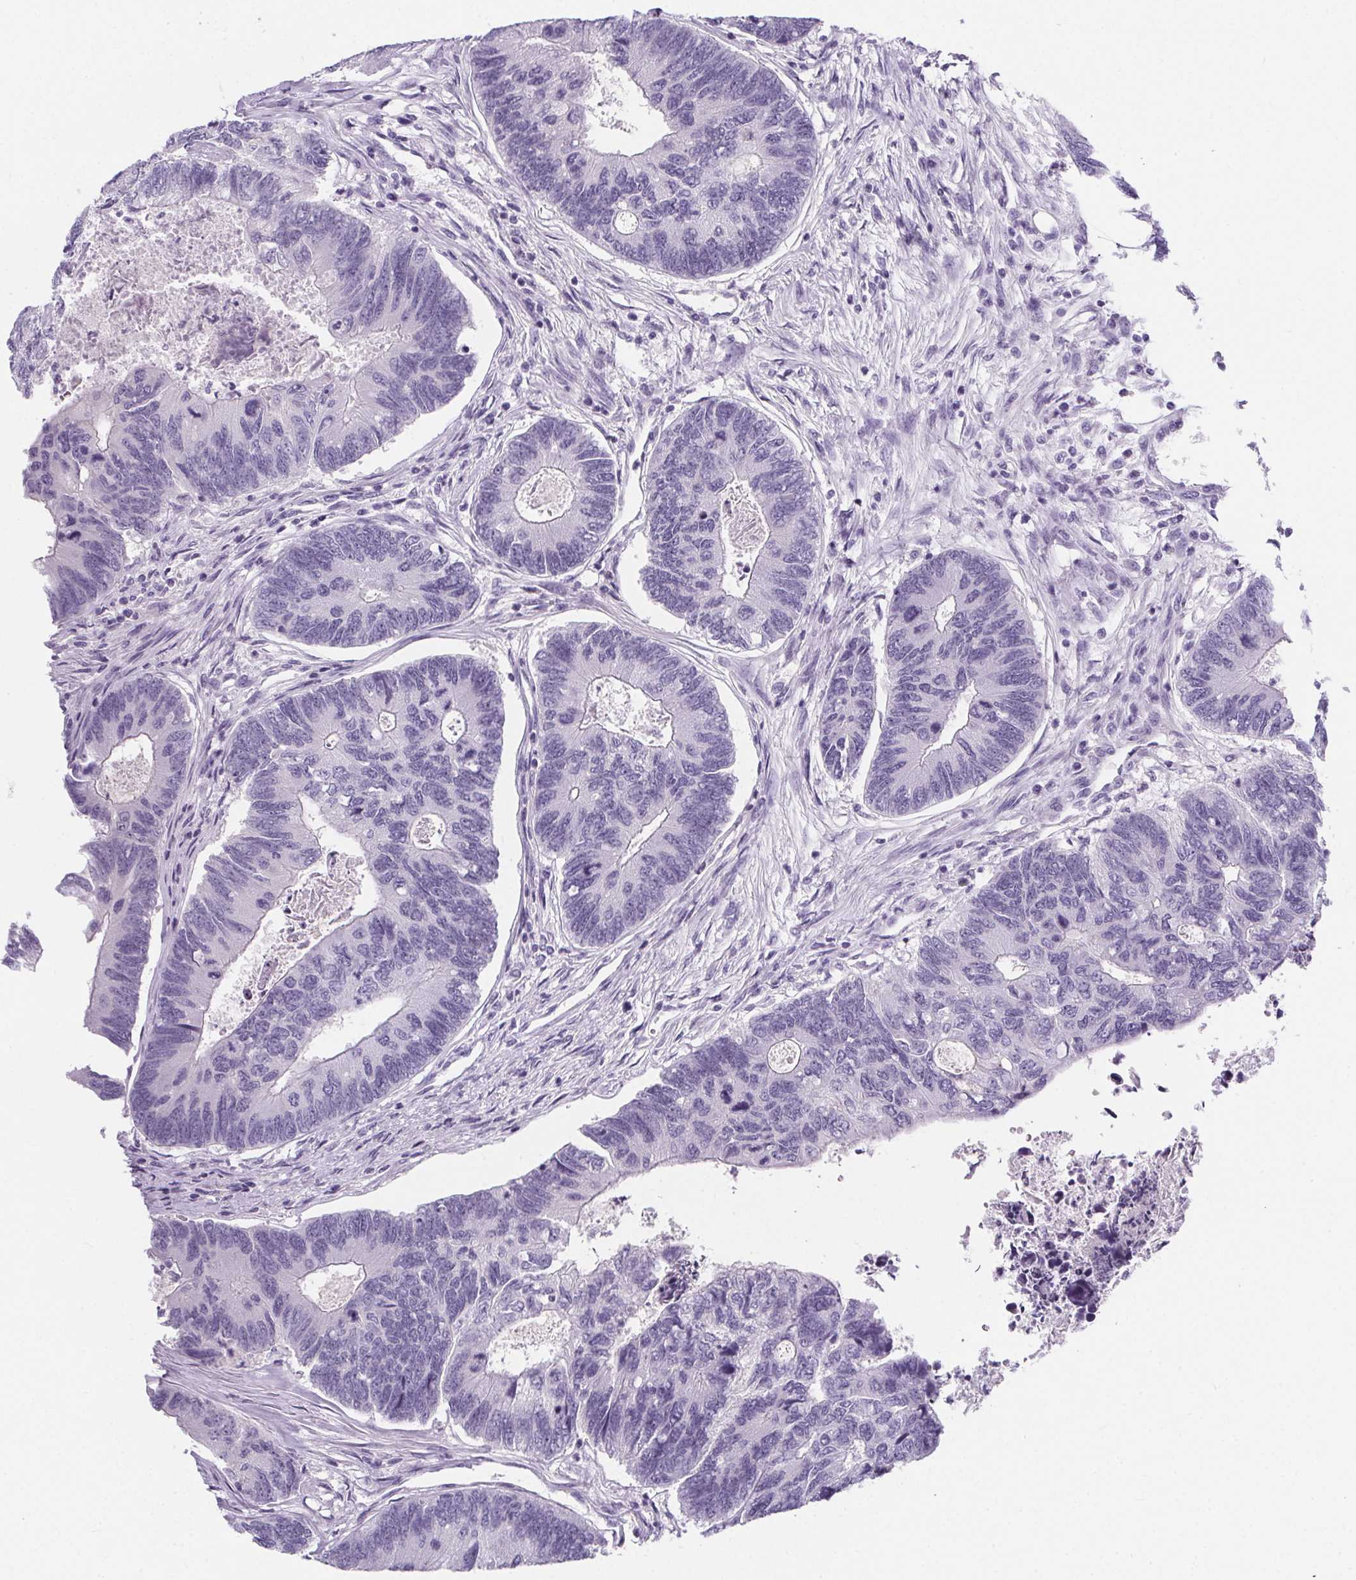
{"staining": {"intensity": "negative", "quantity": "none", "location": "none"}, "tissue": "colorectal cancer", "cell_type": "Tumor cells", "image_type": "cancer", "snomed": [{"axis": "morphology", "description": "Adenocarcinoma, NOS"}, {"axis": "topography", "description": "Colon"}], "caption": "Micrograph shows no significant protein positivity in tumor cells of colorectal adenocarcinoma.", "gene": "ADRB1", "patient": {"sex": "female", "age": 67}}